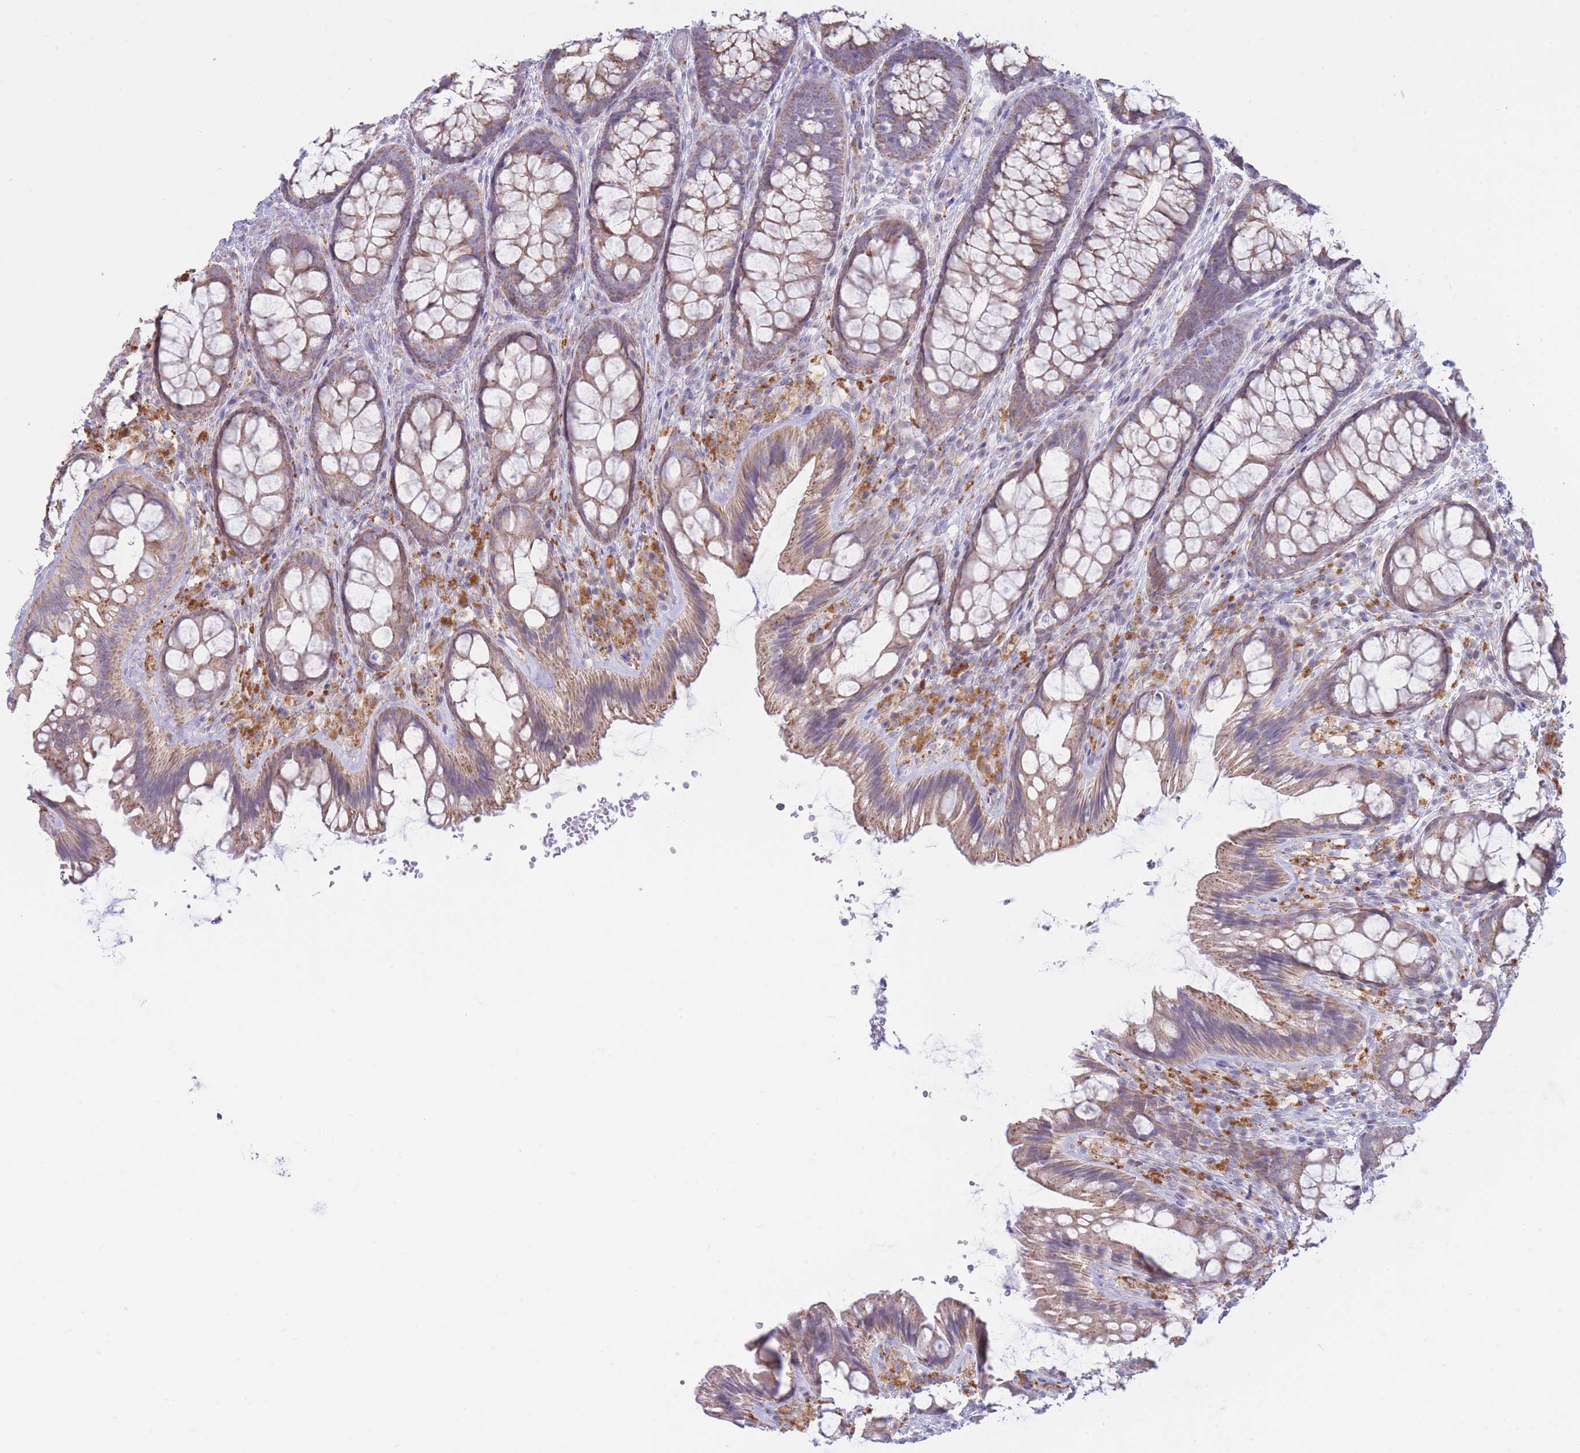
{"staining": {"intensity": "negative", "quantity": "none", "location": "none"}, "tissue": "colon", "cell_type": "Endothelial cells", "image_type": "normal", "snomed": [{"axis": "morphology", "description": "Normal tissue, NOS"}, {"axis": "topography", "description": "Colon"}], "caption": "IHC histopathology image of normal colon stained for a protein (brown), which demonstrates no positivity in endothelial cells.", "gene": "NANP", "patient": {"sex": "male", "age": 46}}